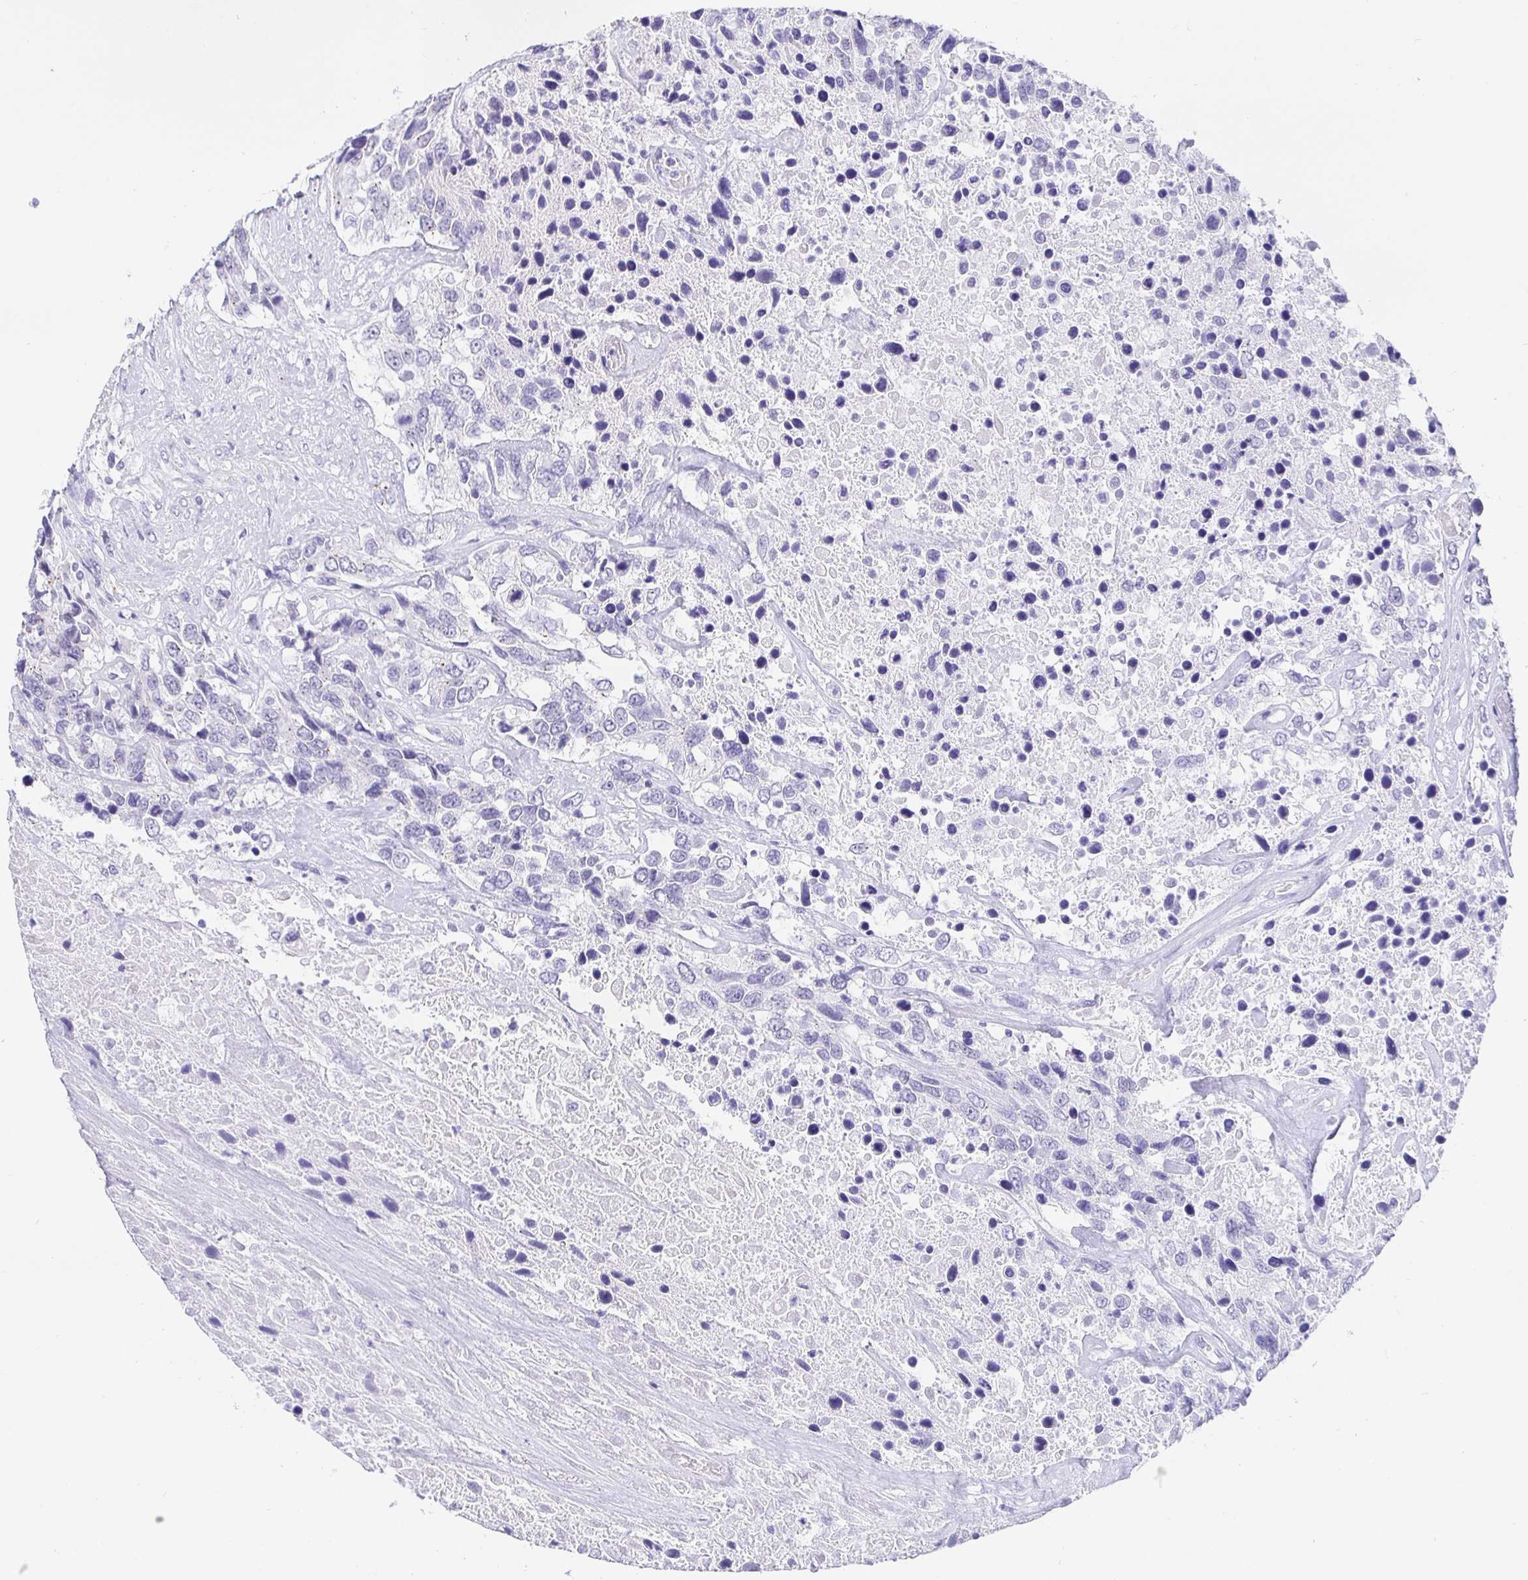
{"staining": {"intensity": "negative", "quantity": "none", "location": "none"}, "tissue": "urothelial cancer", "cell_type": "Tumor cells", "image_type": "cancer", "snomed": [{"axis": "morphology", "description": "Urothelial carcinoma, High grade"}, {"axis": "topography", "description": "Urinary bladder"}], "caption": "DAB immunohistochemical staining of human urothelial cancer exhibits no significant expression in tumor cells.", "gene": "EZHIP", "patient": {"sex": "female", "age": 70}}